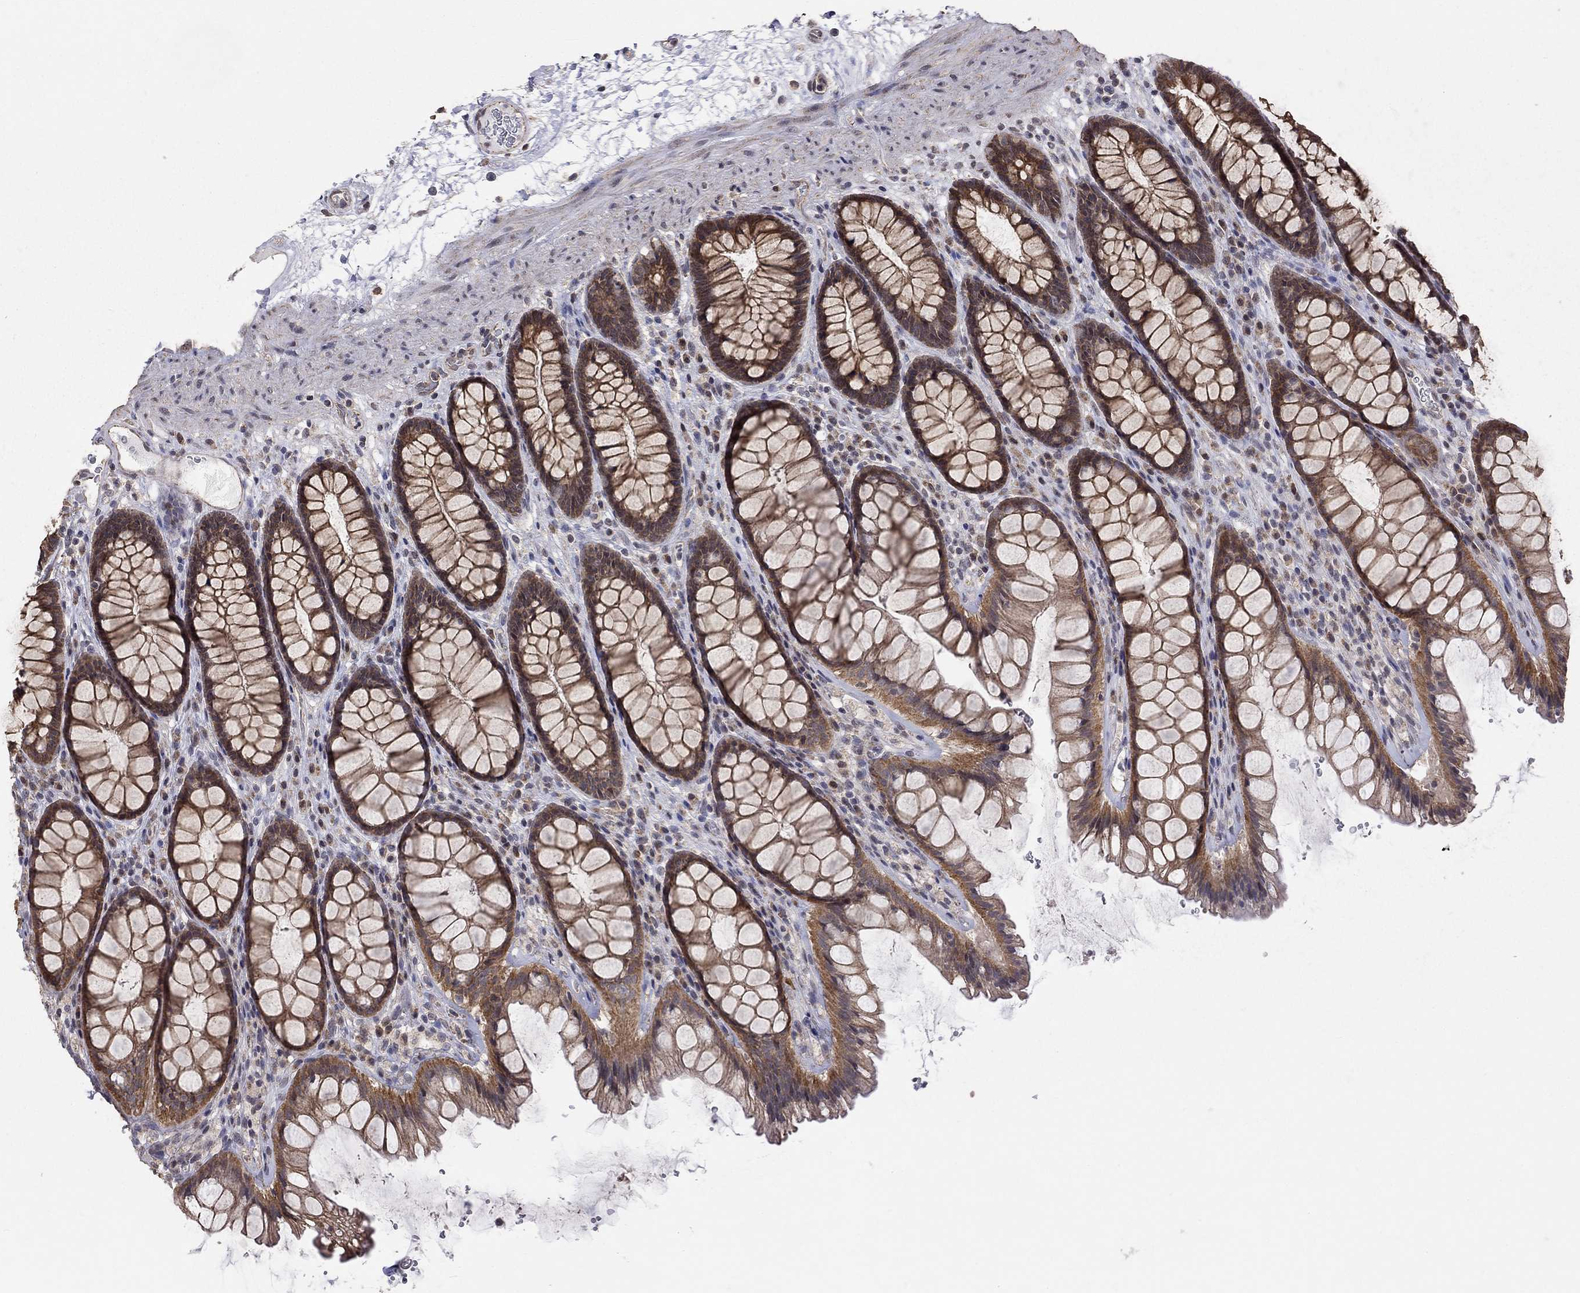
{"staining": {"intensity": "strong", "quantity": ">75%", "location": "cytoplasmic/membranous"}, "tissue": "rectum", "cell_type": "Glandular cells", "image_type": "normal", "snomed": [{"axis": "morphology", "description": "Normal tissue, NOS"}, {"axis": "topography", "description": "Rectum"}], "caption": "Protein staining of unremarkable rectum exhibits strong cytoplasmic/membranous positivity in about >75% of glandular cells.", "gene": "ANKRA2", "patient": {"sex": "male", "age": 72}}